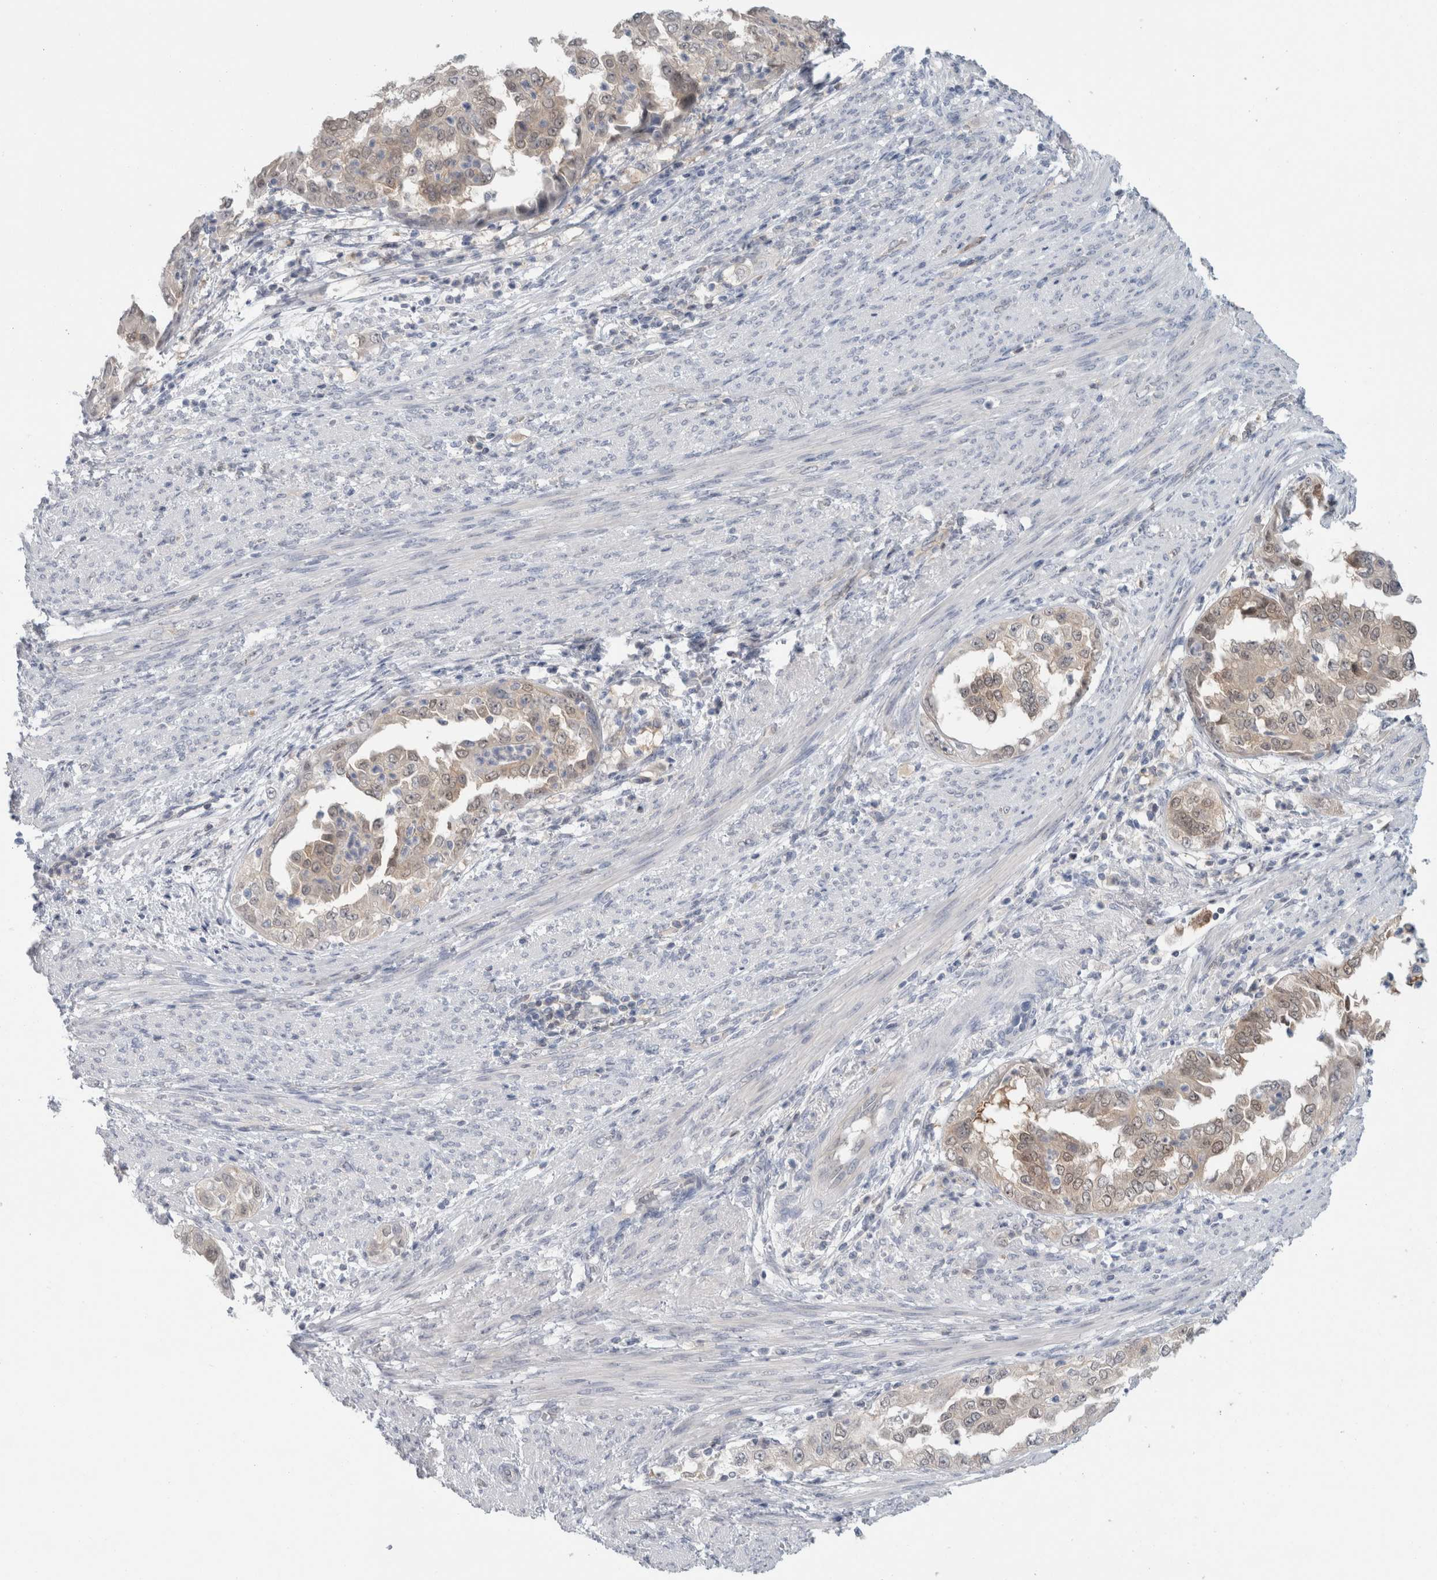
{"staining": {"intensity": "moderate", "quantity": ">75%", "location": "cytoplasmic/membranous,nuclear"}, "tissue": "endometrial cancer", "cell_type": "Tumor cells", "image_type": "cancer", "snomed": [{"axis": "morphology", "description": "Adenocarcinoma, NOS"}, {"axis": "topography", "description": "Endometrium"}], "caption": "The image shows a brown stain indicating the presence of a protein in the cytoplasmic/membranous and nuclear of tumor cells in adenocarcinoma (endometrial).", "gene": "CASP6", "patient": {"sex": "female", "age": 85}}